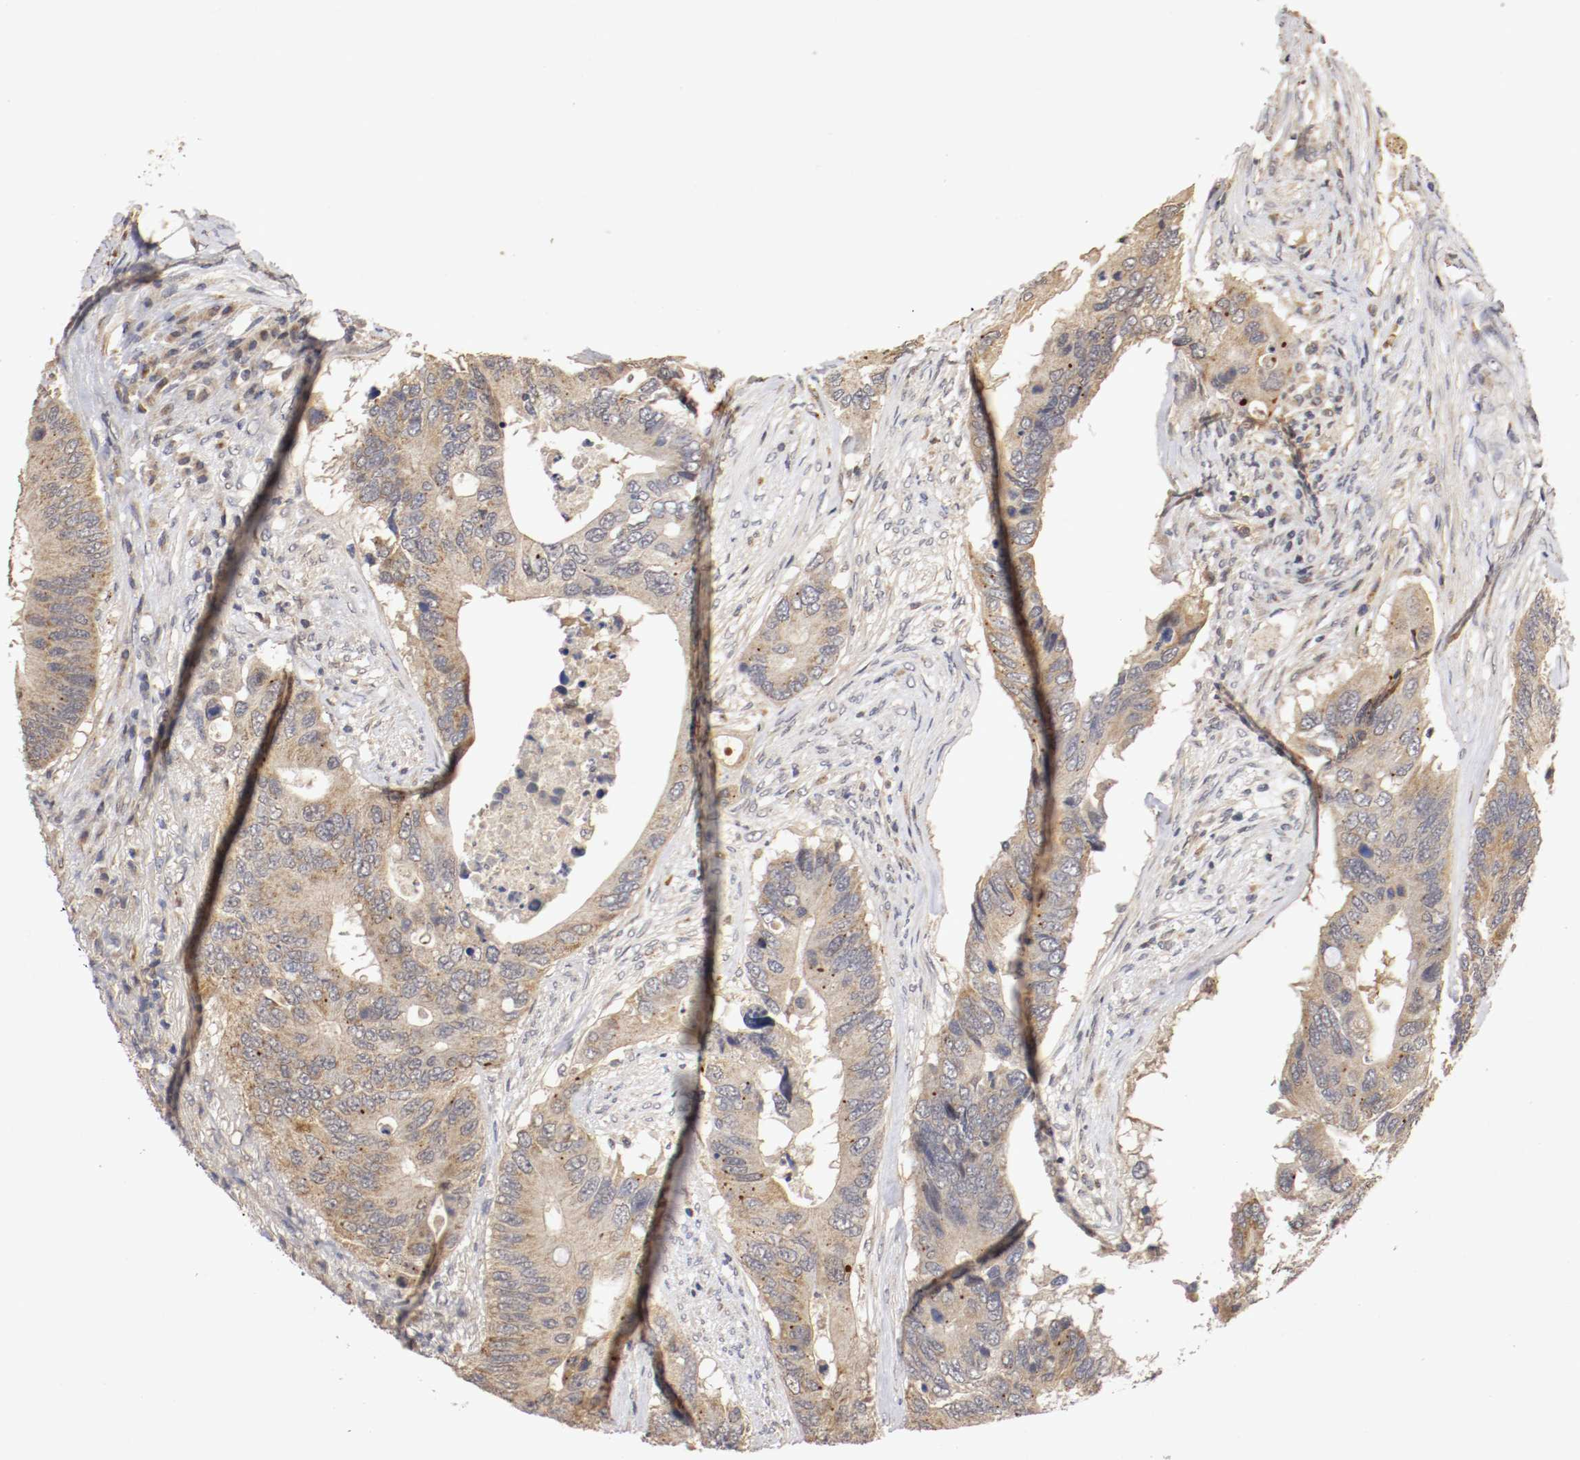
{"staining": {"intensity": "weak", "quantity": ">75%", "location": "cytoplasmic/membranous"}, "tissue": "colorectal cancer", "cell_type": "Tumor cells", "image_type": "cancer", "snomed": [{"axis": "morphology", "description": "Adenocarcinoma, NOS"}, {"axis": "topography", "description": "Colon"}], "caption": "Colorectal adenocarcinoma stained with a brown dye displays weak cytoplasmic/membranous positive expression in approximately >75% of tumor cells.", "gene": "TNFRSF1B", "patient": {"sex": "male", "age": 71}}